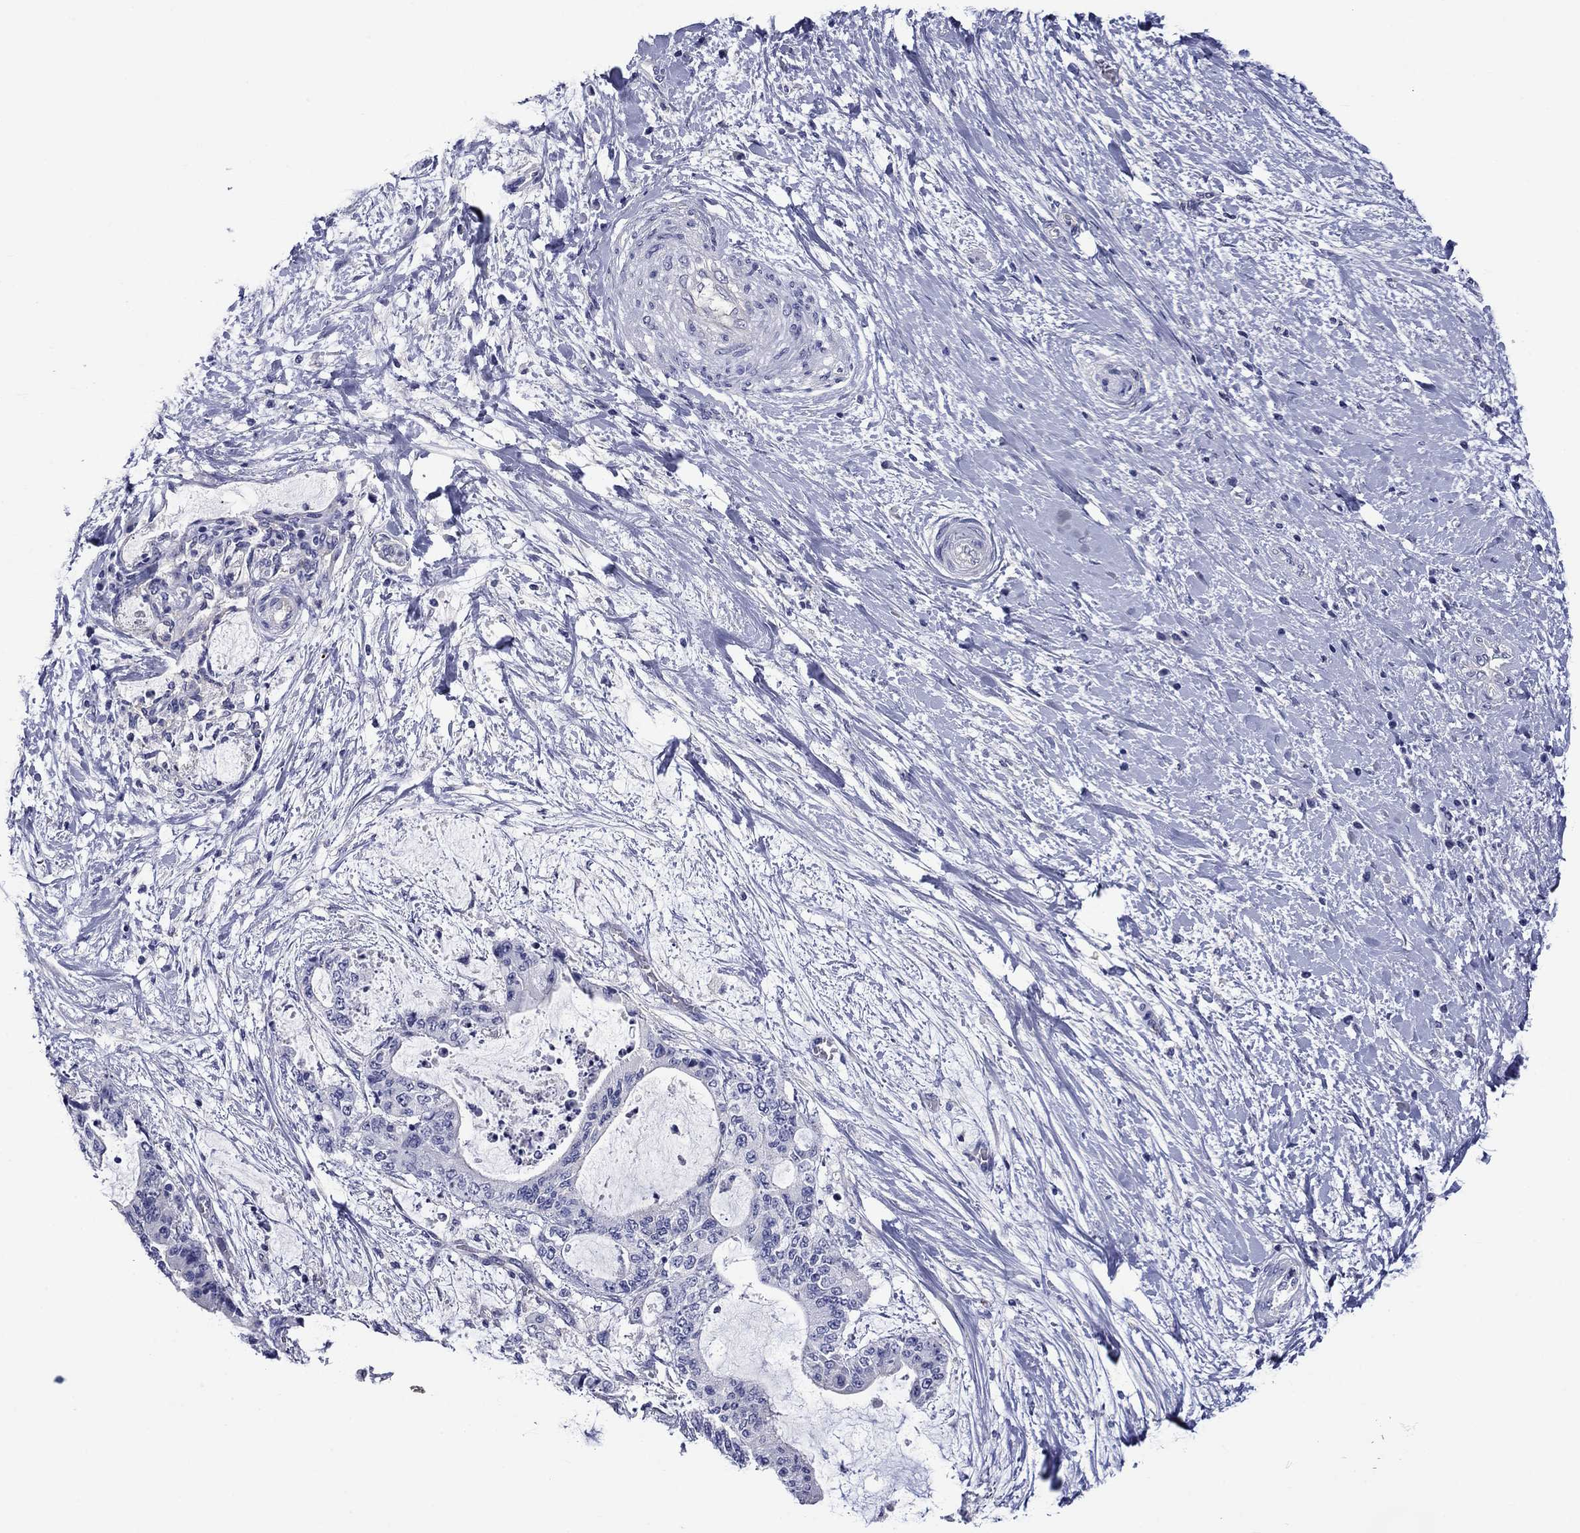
{"staining": {"intensity": "negative", "quantity": "none", "location": "none"}, "tissue": "liver cancer", "cell_type": "Tumor cells", "image_type": "cancer", "snomed": [{"axis": "morphology", "description": "Cholangiocarcinoma"}, {"axis": "topography", "description": "Liver"}], "caption": "Protein analysis of liver cancer displays no significant staining in tumor cells.", "gene": "CNDP1", "patient": {"sex": "female", "age": 73}}